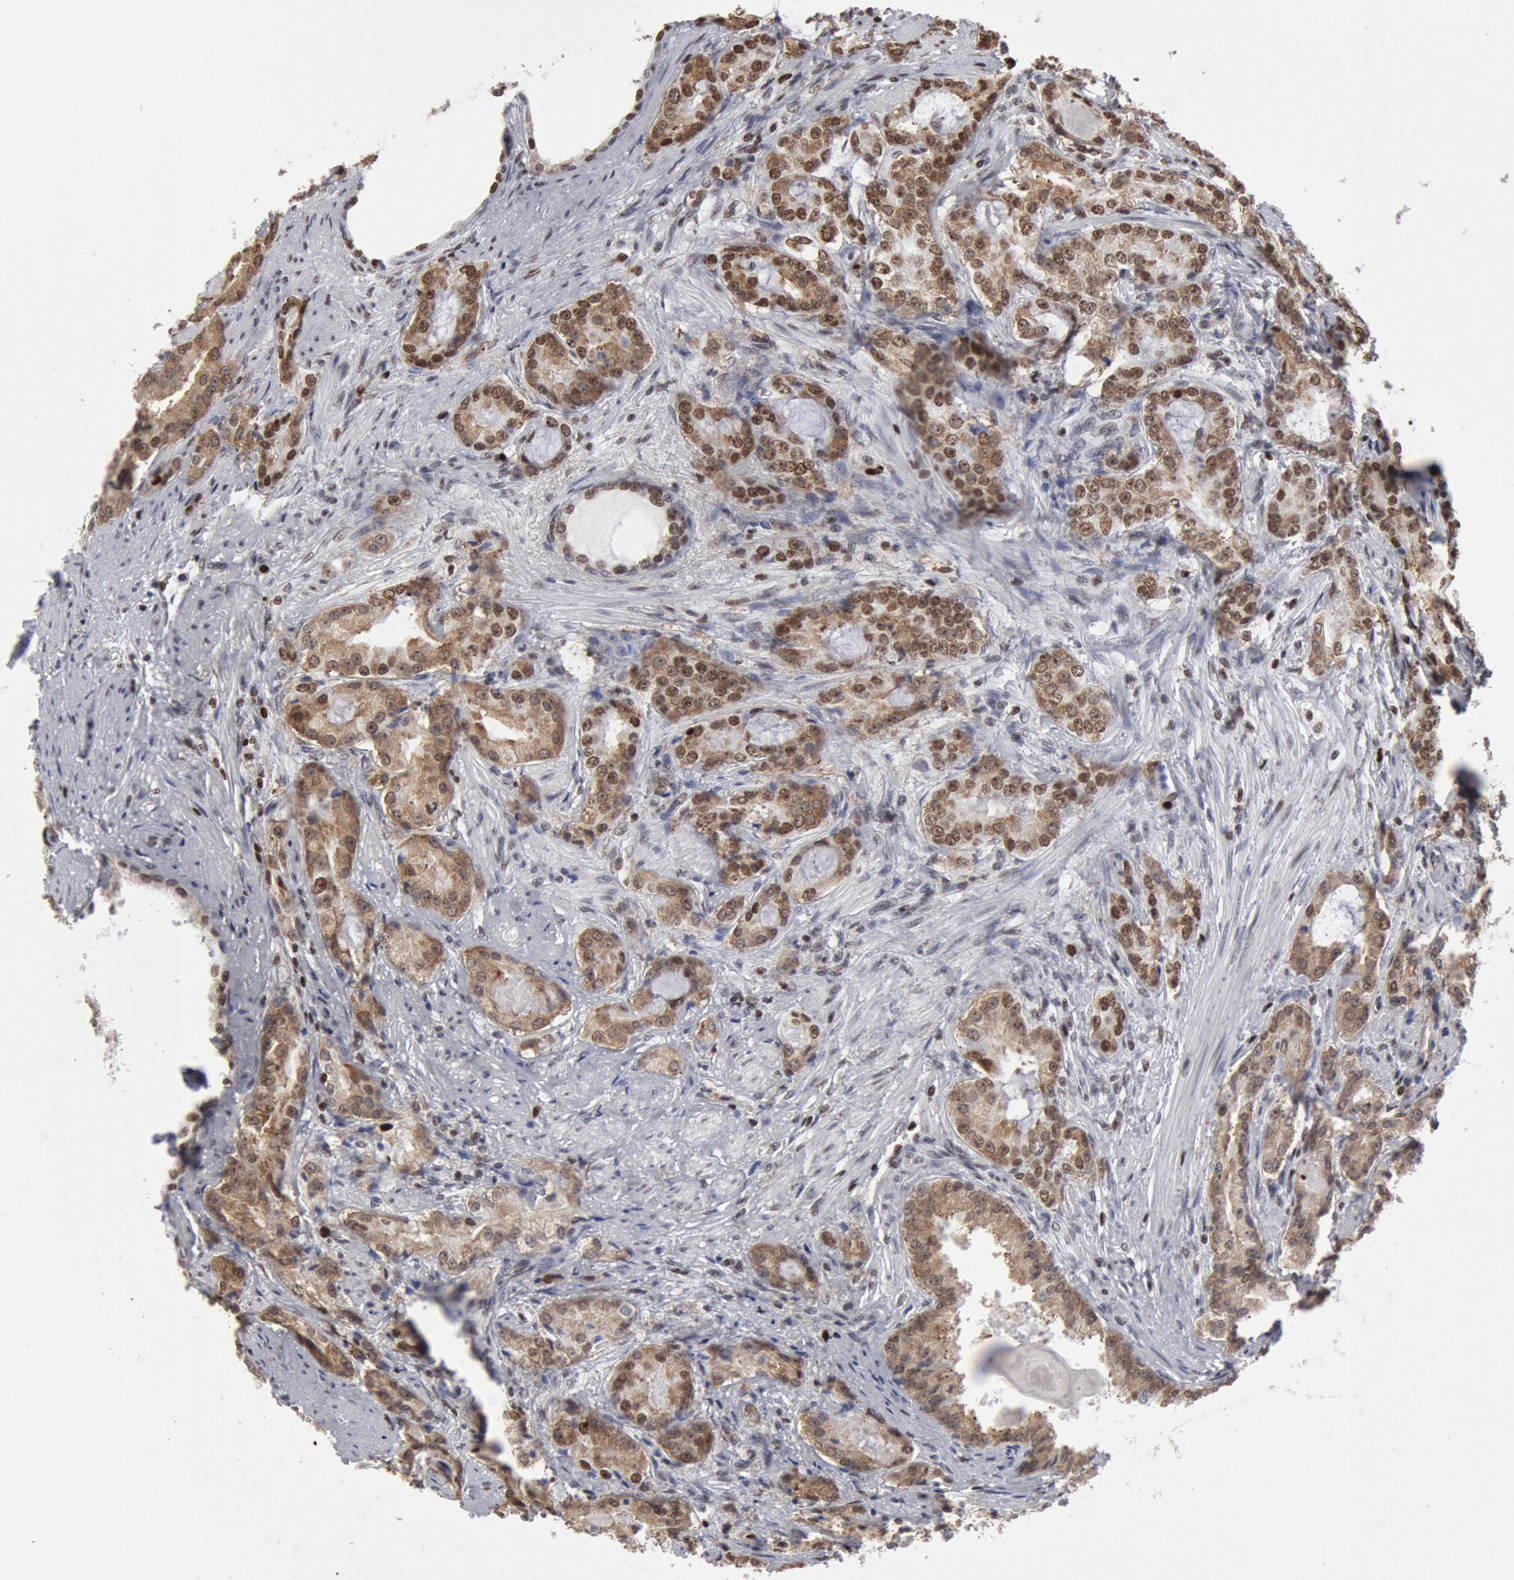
{"staining": {"intensity": "moderate", "quantity": ">75%", "location": "cytoplasmic/membranous,nuclear"}, "tissue": "prostate cancer", "cell_type": "Tumor cells", "image_type": "cancer", "snomed": [{"axis": "morphology", "description": "Adenocarcinoma, Medium grade"}, {"axis": "topography", "description": "Prostate"}], "caption": "The micrograph displays immunohistochemical staining of prostate cancer (medium-grade adenocarcinoma). There is moderate cytoplasmic/membranous and nuclear positivity is appreciated in about >75% of tumor cells. Immunohistochemistry stains the protein in brown and the nuclei are stained blue.", "gene": "SUB1", "patient": {"sex": "male", "age": 72}}